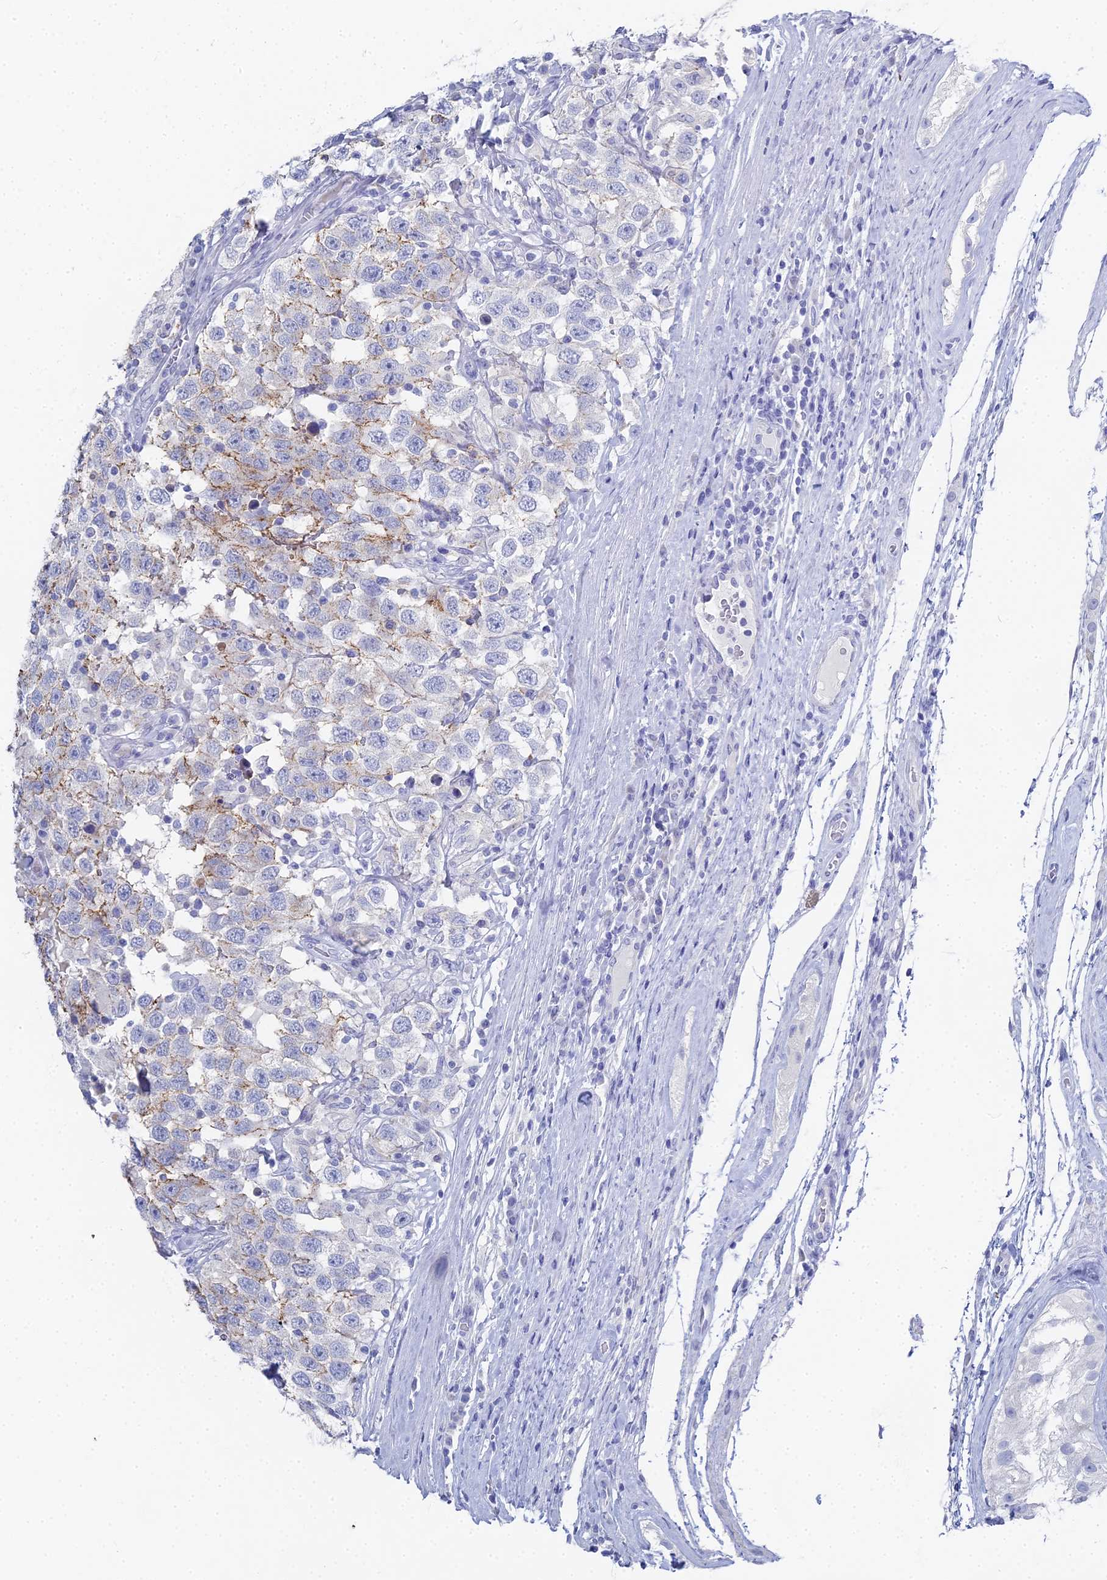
{"staining": {"intensity": "moderate", "quantity": "<25%", "location": "cytoplasmic/membranous"}, "tissue": "testis cancer", "cell_type": "Tumor cells", "image_type": "cancer", "snomed": [{"axis": "morphology", "description": "Seminoma, NOS"}, {"axis": "topography", "description": "Testis"}], "caption": "Brown immunohistochemical staining in human testis seminoma displays moderate cytoplasmic/membranous expression in about <25% of tumor cells.", "gene": "ALPP", "patient": {"sex": "male", "age": 41}}